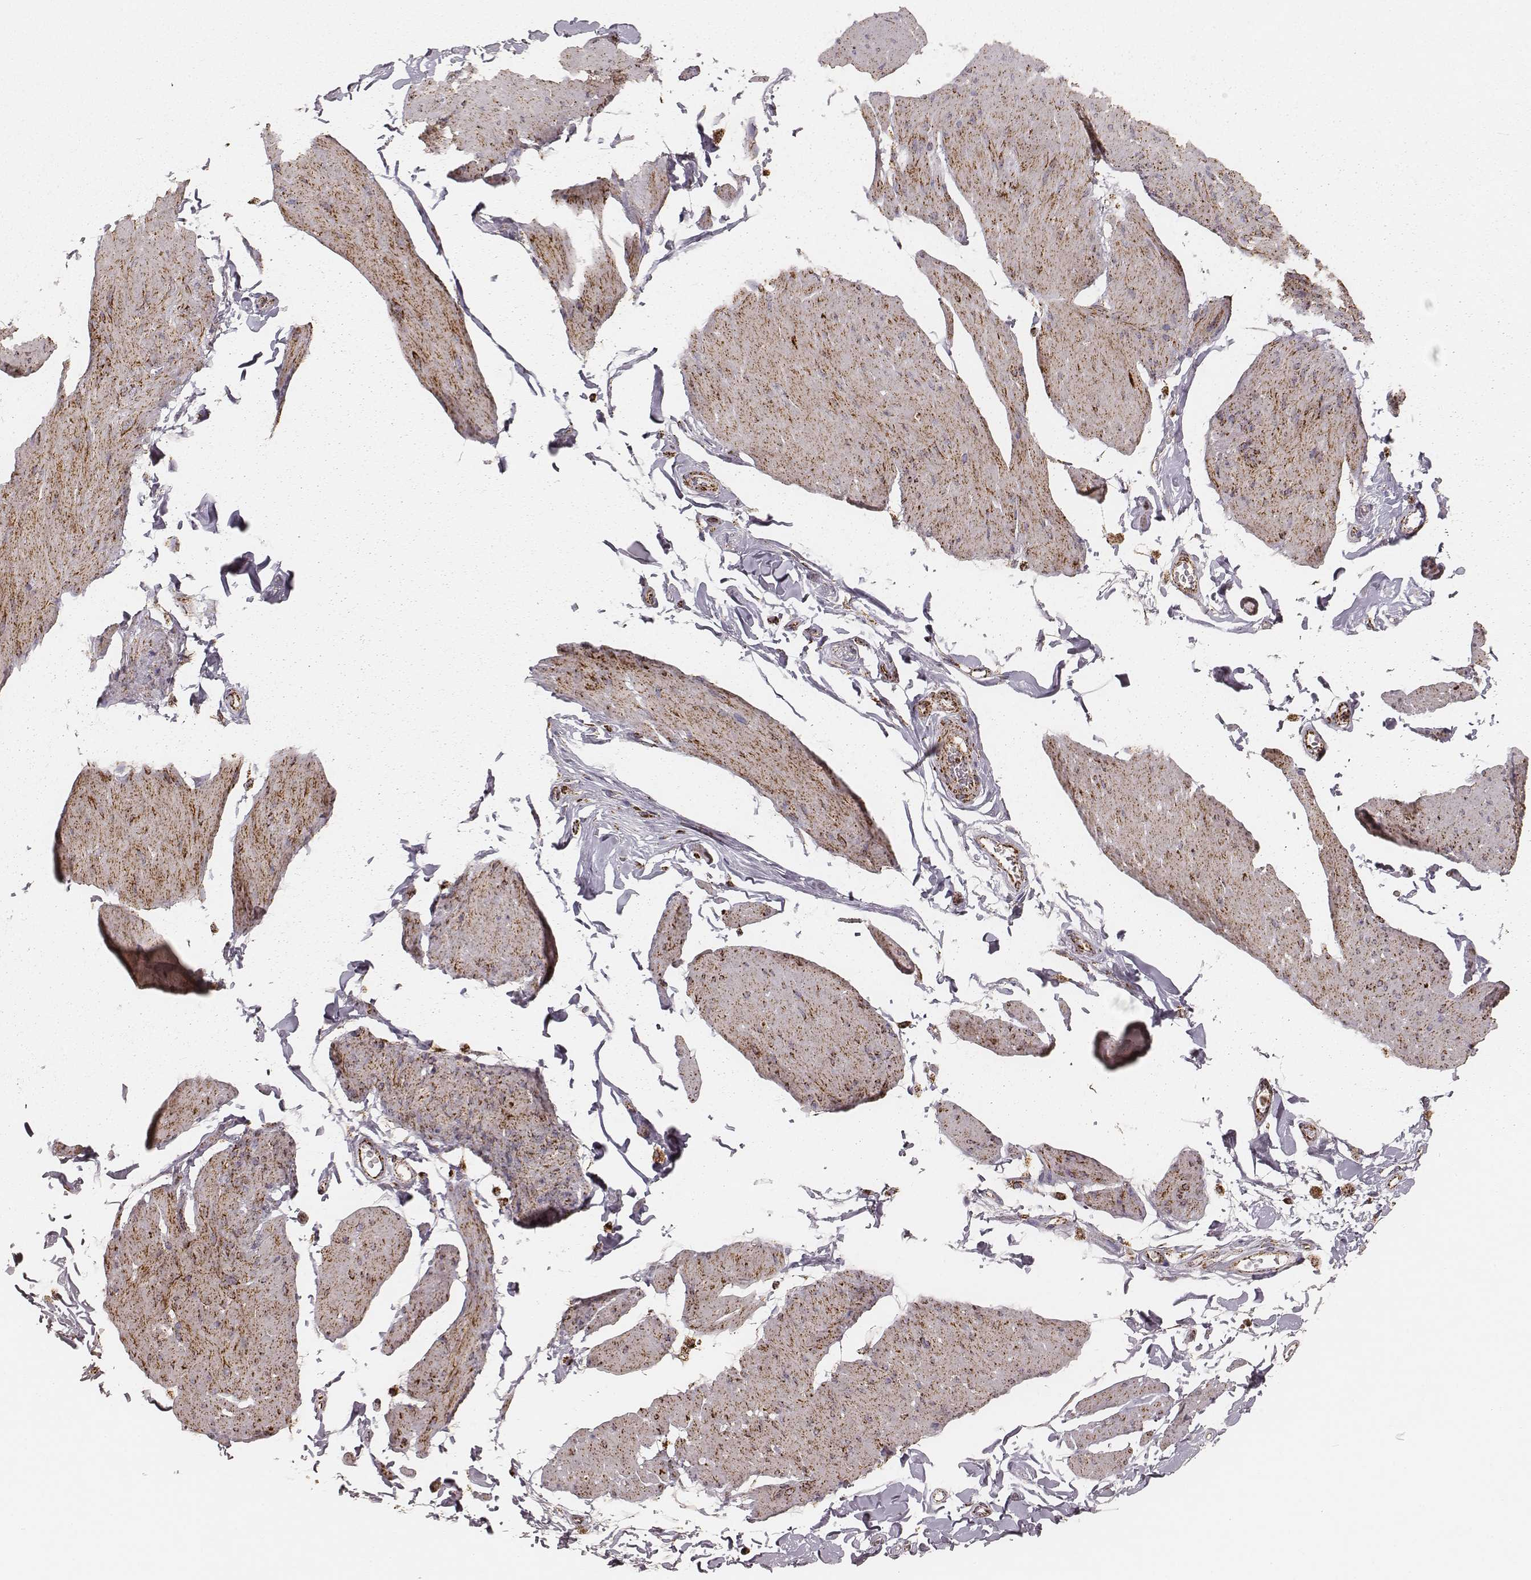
{"staining": {"intensity": "moderate", "quantity": ">75%", "location": "cytoplasmic/membranous"}, "tissue": "smooth muscle", "cell_type": "Smooth muscle cells", "image_type": "normal", "snomed": [{"axis": "morphology", "description": "Normal tissue, NOS"}, {"axis": "topography", "description": "Adipose tissue"}, {"axis": "topography", "description": "Smooth muscle"}, {"axis": "topography", "description": "Peripheral nerve tissue"}], "caption": "A medium amount of moderate cytoplasmic/membranous staining is seen in about >75% of smooth muscle cells in normal smooth muscle. The staining is performed using DAB brown chromogen to label protein expression. The nuclei are counter-stained blue using hematoxylin.", "gene": "CS", "patient": {"sex": "male", "age": 83}}